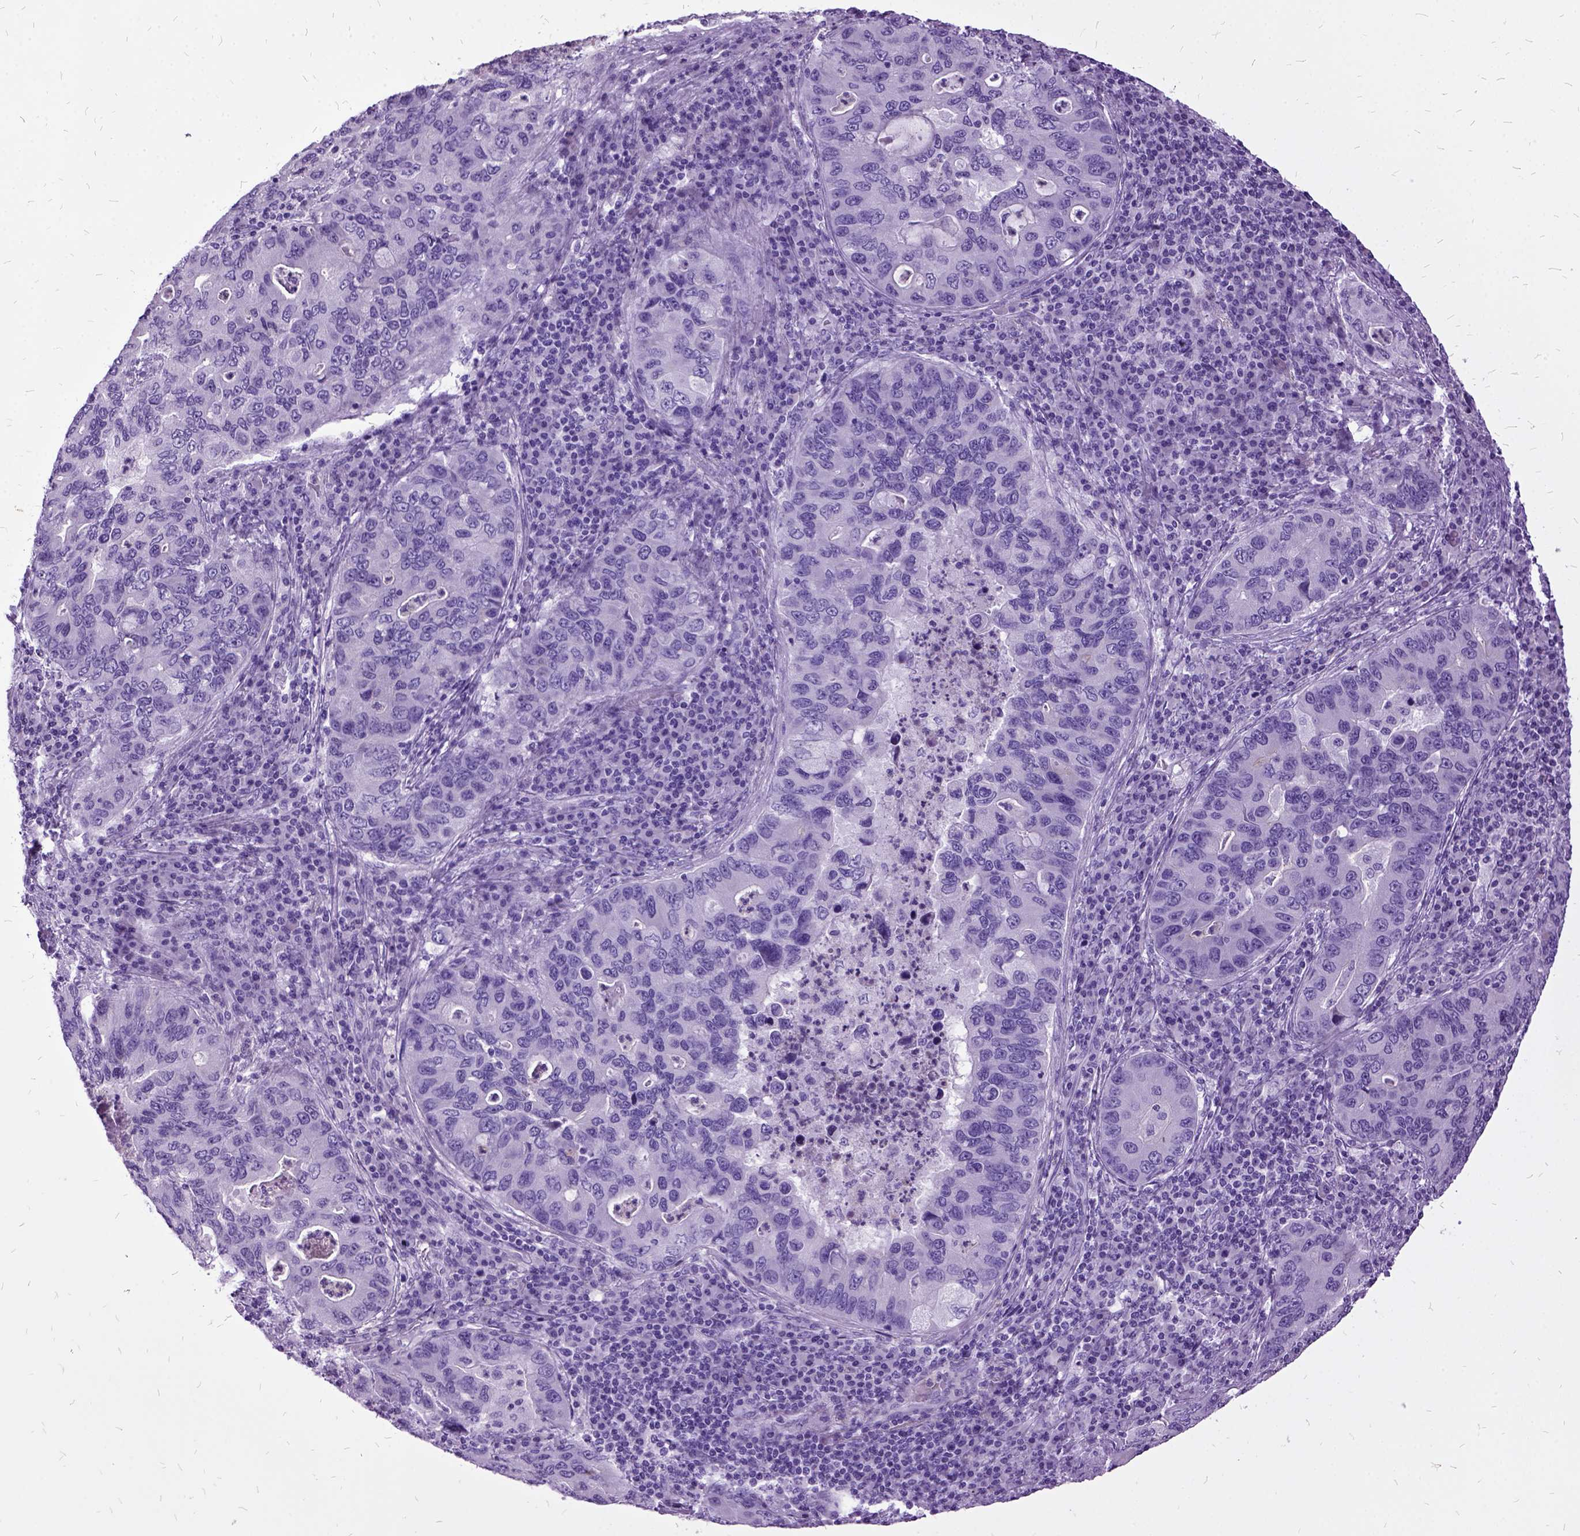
{"staining": {"intensity": "negative", "quantity": "none", "location": "none"}, "tissue": "lung cancer", "cell_type": "Tumor cells", "image_type": "cancer", "snomed": [{"axis": "morphology", "description": "Adenocarcinoma, NOS"}, {"axis": "morphology", "description": "Adenocarcinoma, metastatic, NOS"}, {"axis": "topography", "description": "Lymph node"}, {"axis": "topography", "description": "Lung"}], "caption": "Lung cancer stained for a protein using immunohistochemistry demonstrates no expression tumor cells.", "gene": "MME", "patient": {"sex": "female", "age": 54}}